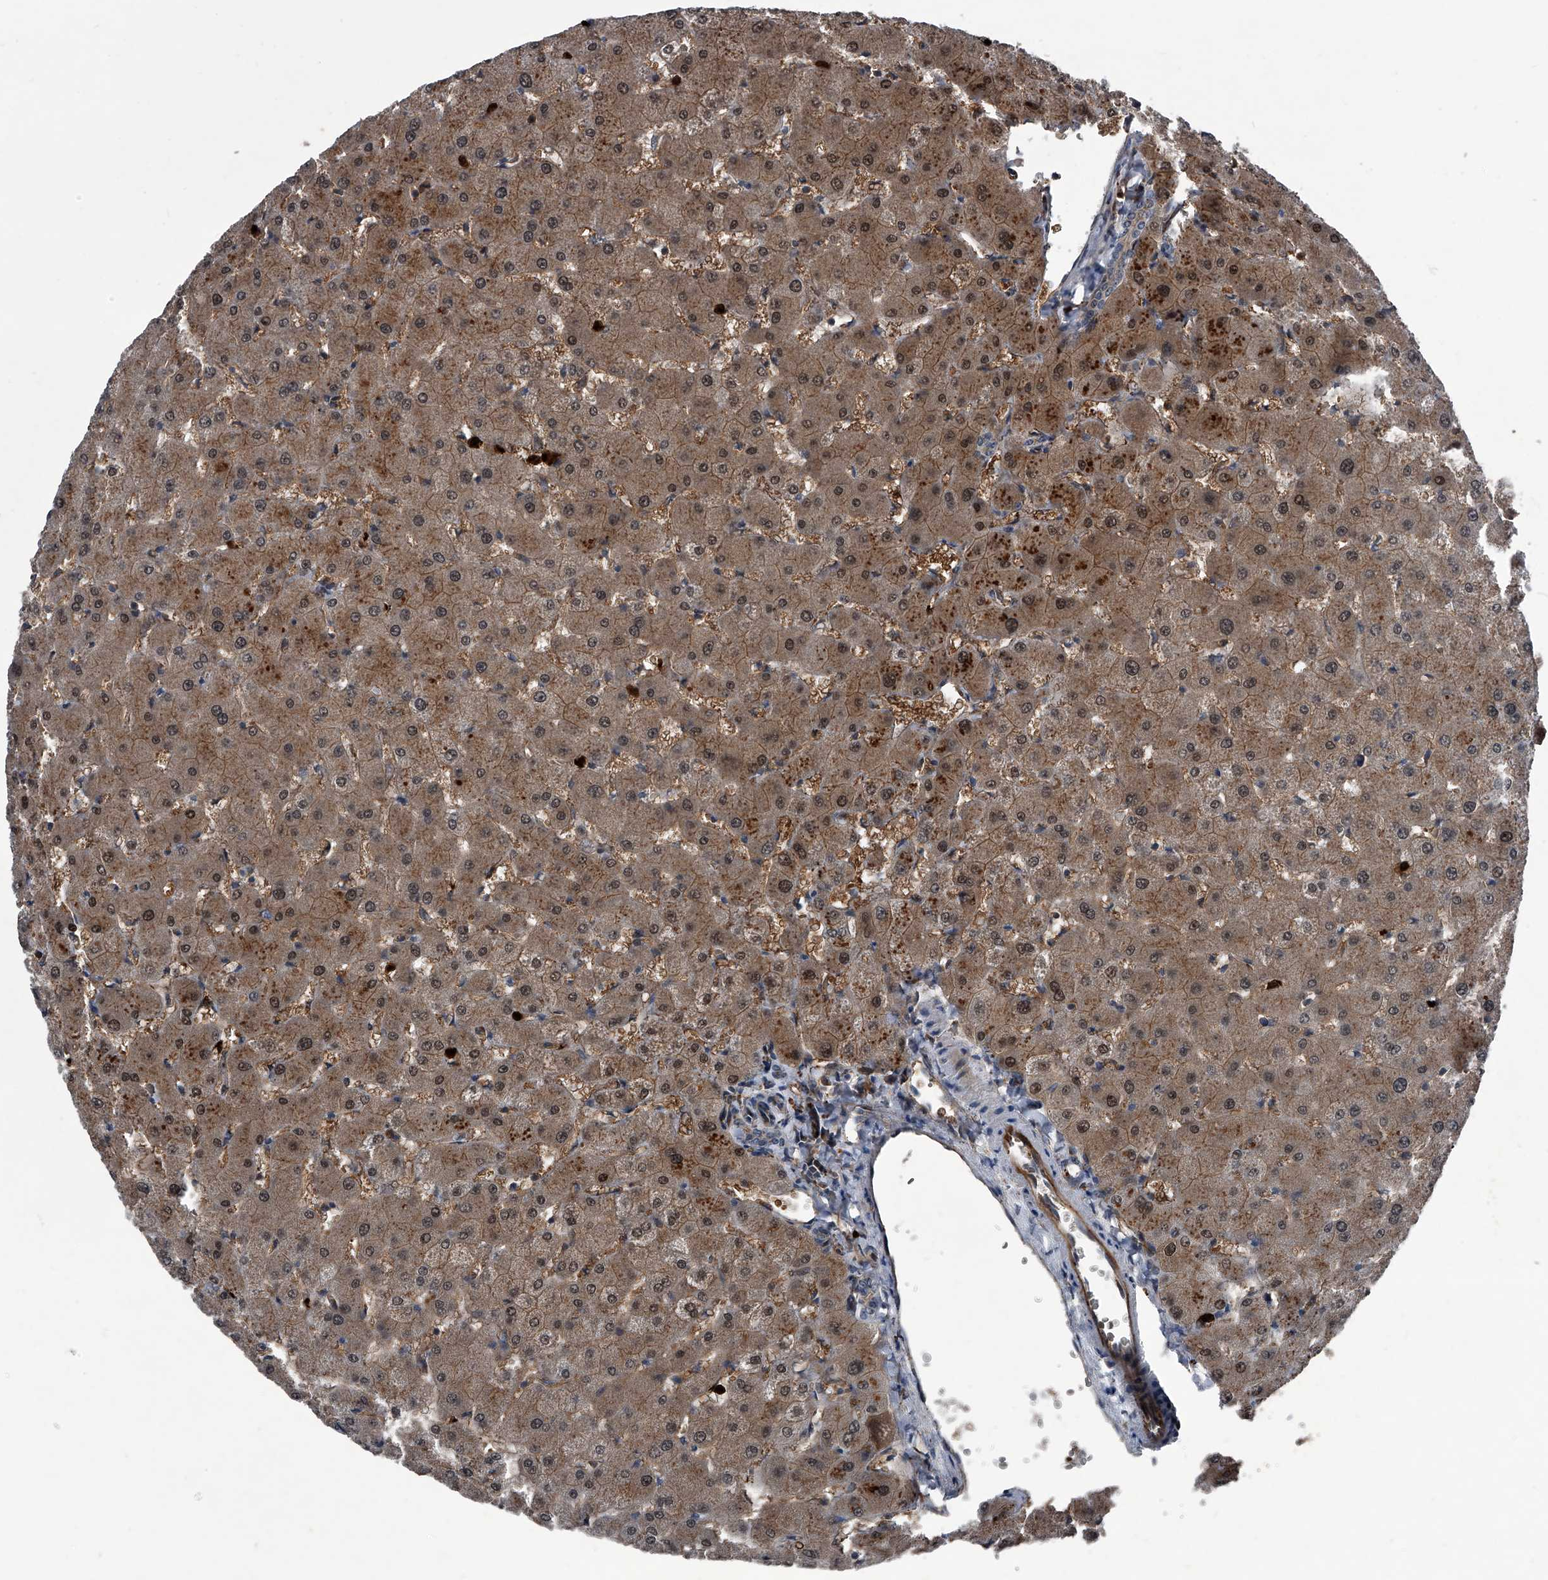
{"staining": {"intensity": "moderate", "quantity": ">75%", "location": "cytoplasmic/membranous"}, "tissue": "liver", "cell_type": "Cholangiocytes", "image_type": "normal", "snomed": [{"axis": "morphology", "description": "Normal tissue, NOS"}, {"axis": "topography", "description": "Liver"}], "caption": "Protein analysis of unremarkable liver demonstrates moderate cytoplasmic/membranous positivity in about >75% of cholangiocytes.", "gene": "MAPKAP1", "patient": {"sex": "female", "age": 63}}